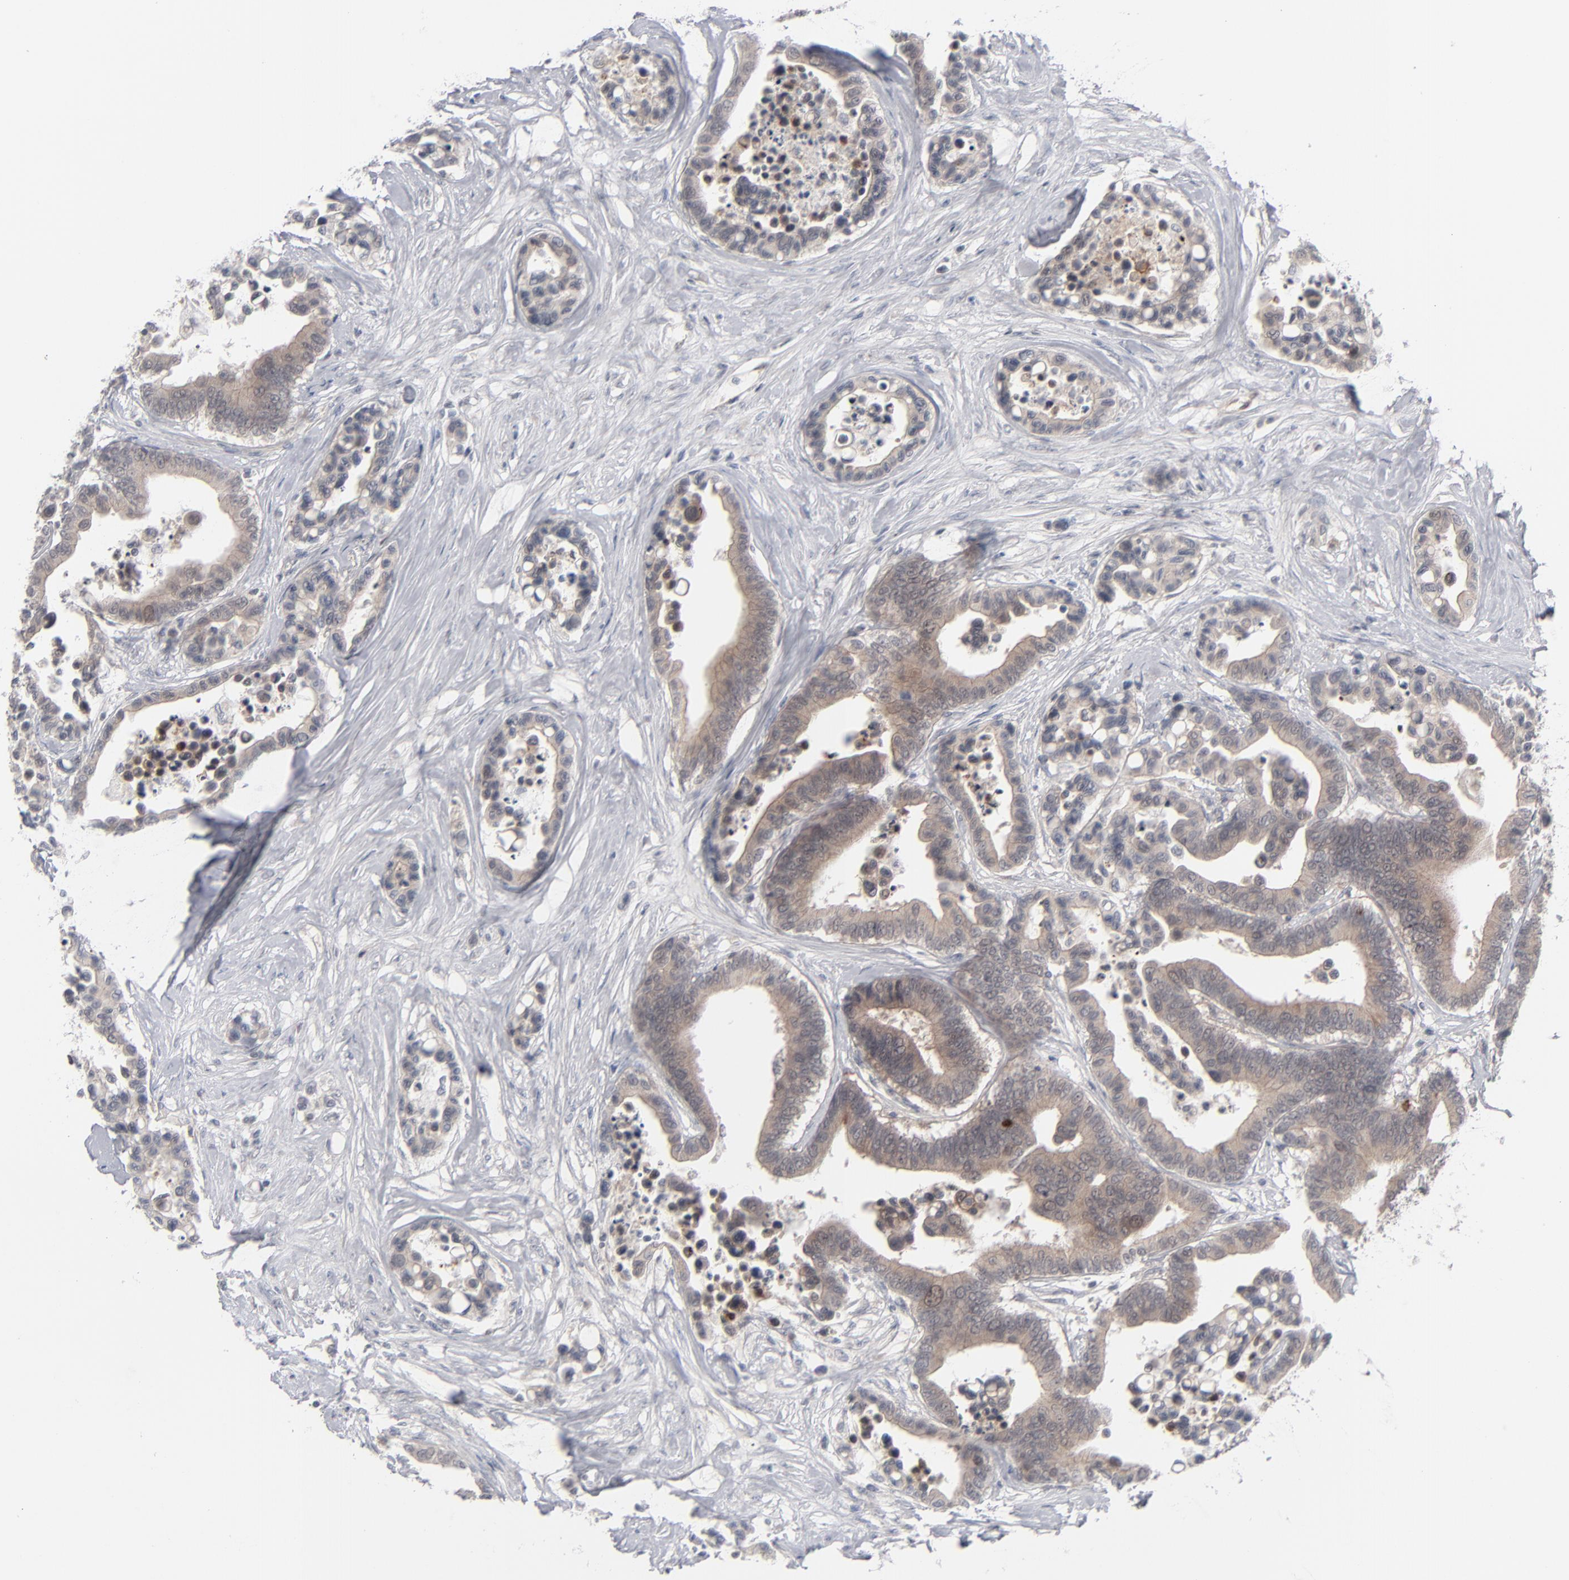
{"staining": {"intensity": "moderate", "quantity": ">75%", "location": "cytoplasmic/membranous,nuclear"}, "tissue": "colorectal cancer", "cell_type": "Tumor cells", "image_type": "cancer", "snomed": [{"axis": "morphology", "description": "Adenocarcinoma, NOS"}, {"axis": "topography", "description": "Colon"}], "caption": "Immunohistochemical staining of human colorectal cancer displays medium levels of moderate cytoplasmic/membranous and nuclear staining in approximately >75% of tumor cells.", "gene": "POF1B", "patient": {"sex": "male", "age": 82}}